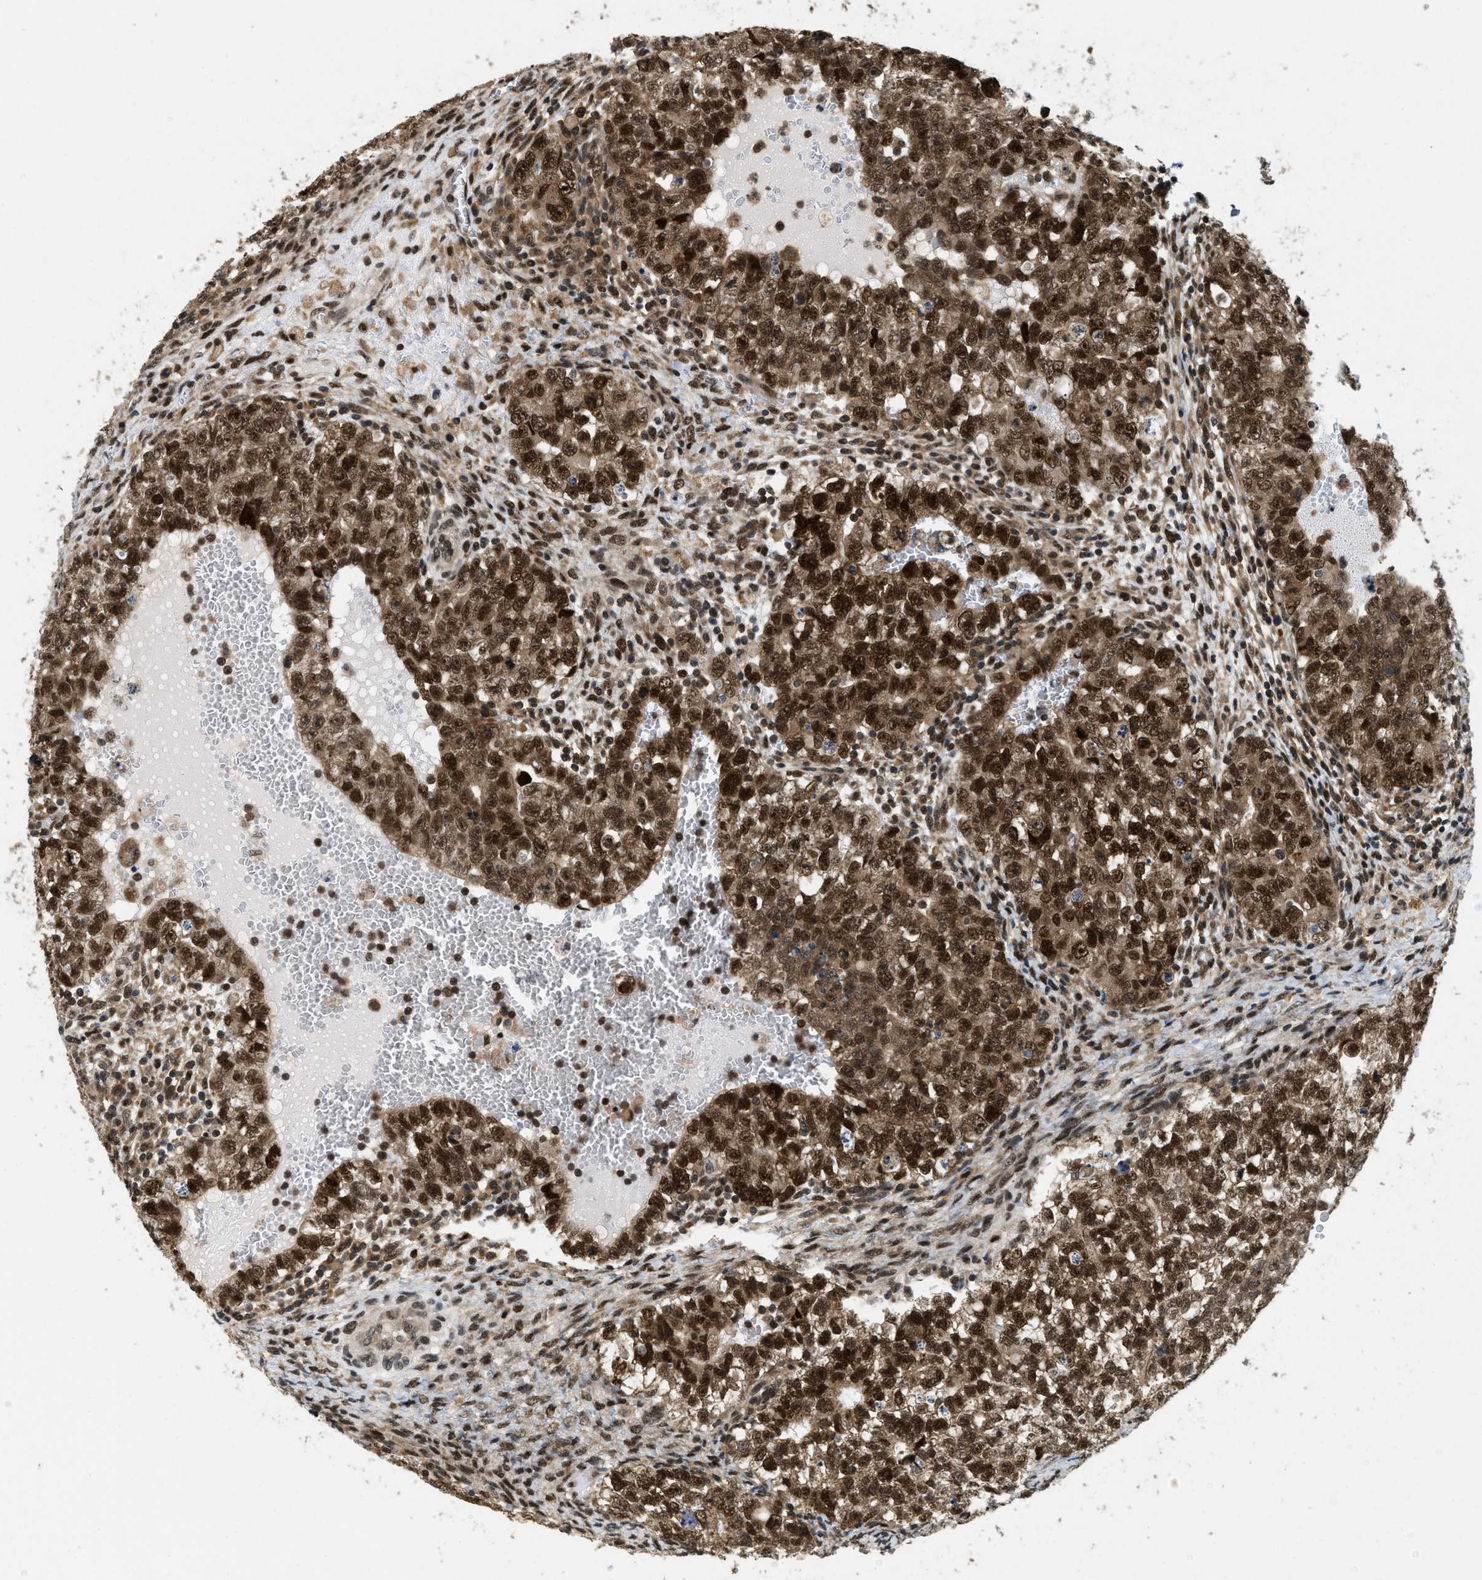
{"staining": {"intensity": "strong", "quantity": ">75%", "location": "cytoplasmic/membranous,nuclear"}, "tissue": "testis cancer", "cell_type": "Tumor cells", "image_type": "cancer", "snomed": [{"axis": "morphology", "description": "Seminoma, NOS"}, {"axis": "morphology", "description": "Carcinoma, Embryonal, NOS"}, {"axis": "topography", "description": "Testis"}], "caption": "Immunohistochemical staining of testis cancer demonstrates strong cytoplasmic/membranous and nuclear protein positivity in about >75% of tumor cells.", "gene": "ATF7IP", "patient": {"sex": "male", "age": 38}}